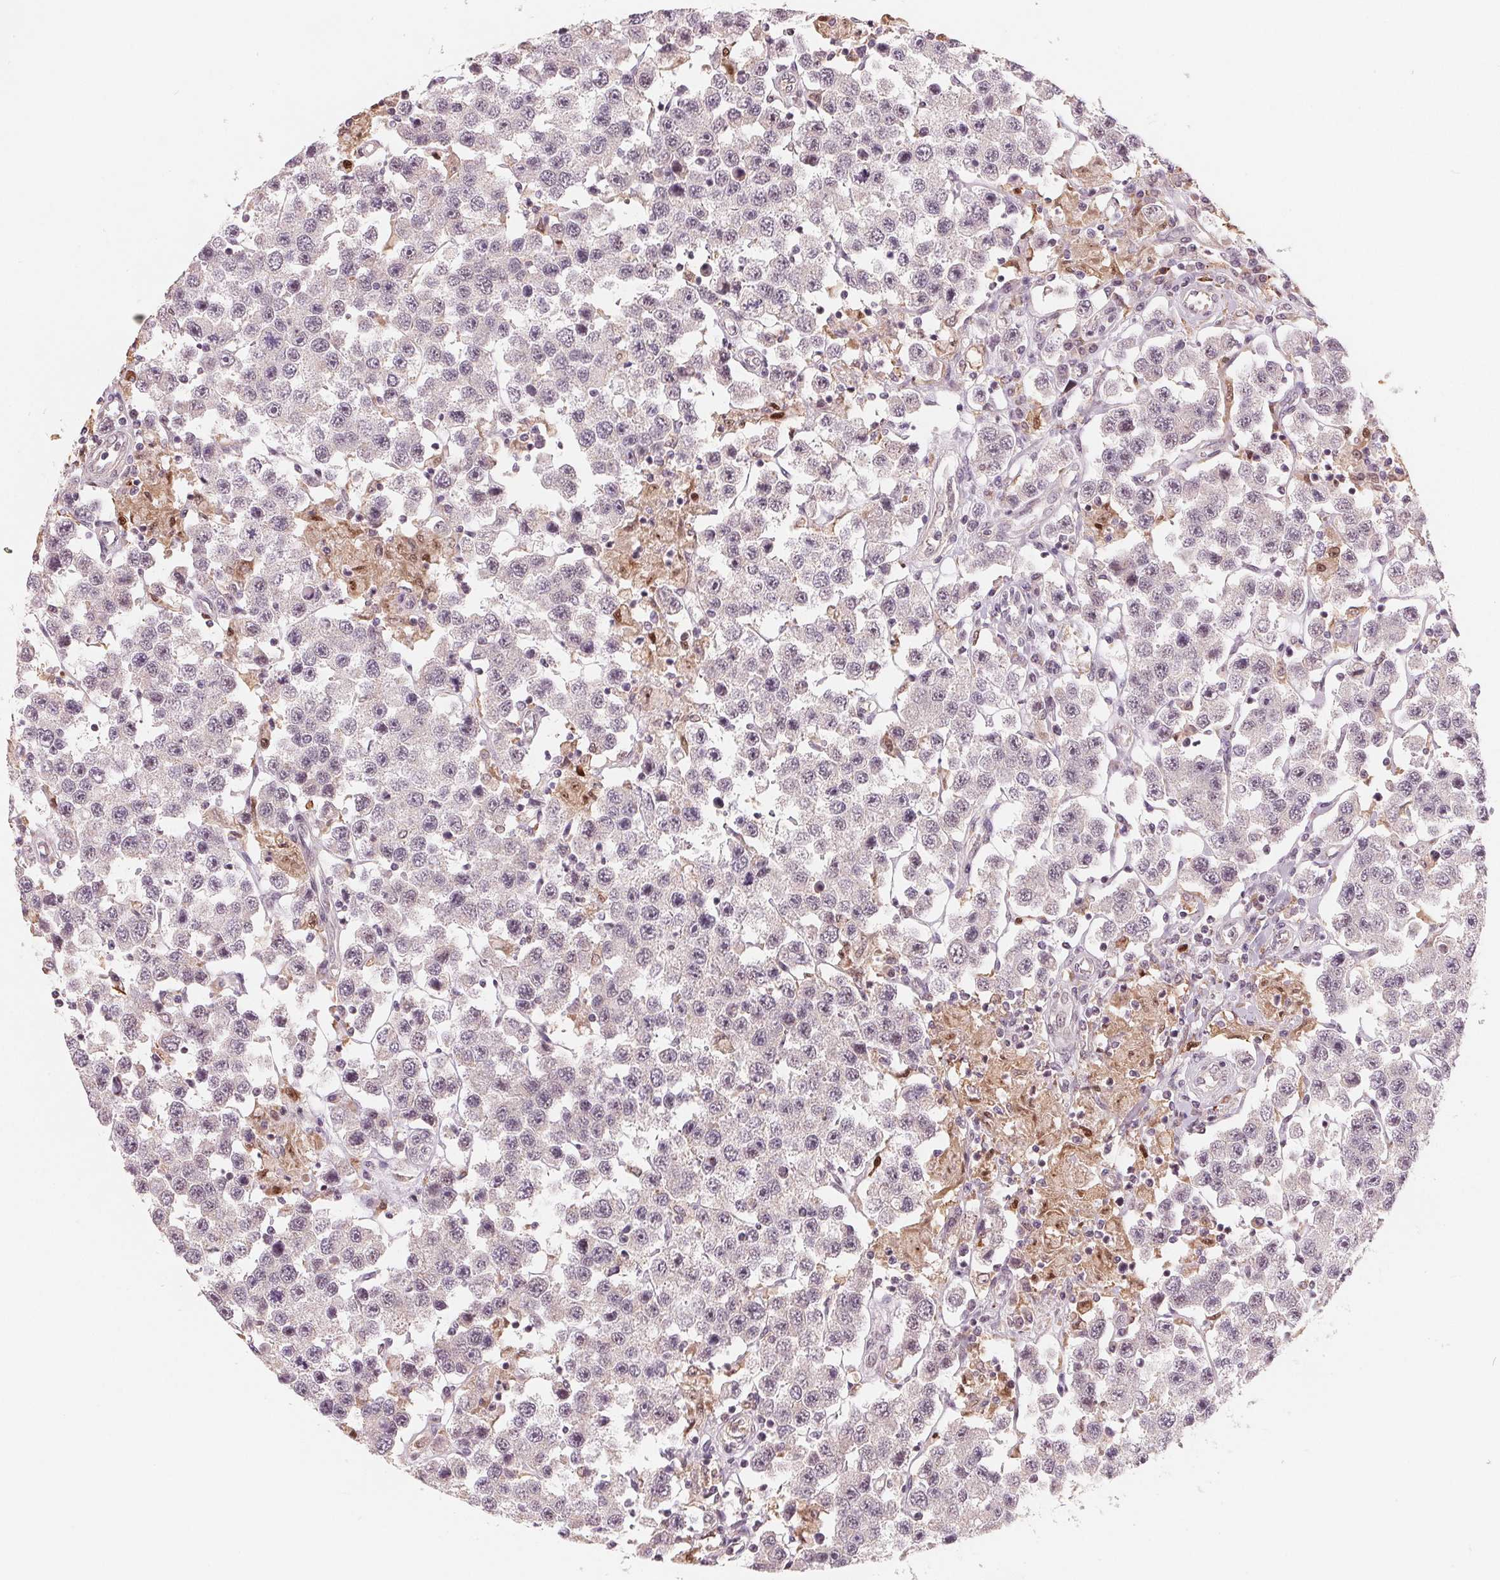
{"staining": {"intensity": "negative", "quantity": "none", "location": "none"}, "tissue": "testis cancer", "cell_type": "Tumor cells", "image_type": "cancer", "snomed": [{"axis": "morphology", "description": "Seminoma, NOS"}, {"axis": "topography", "description": "Testis"}], "caption": "A micrograph of human testis seminoma is negative for staining in tumor cells.", "gene": "IL9R", "patient": {"sex": "male", "age": 45}}